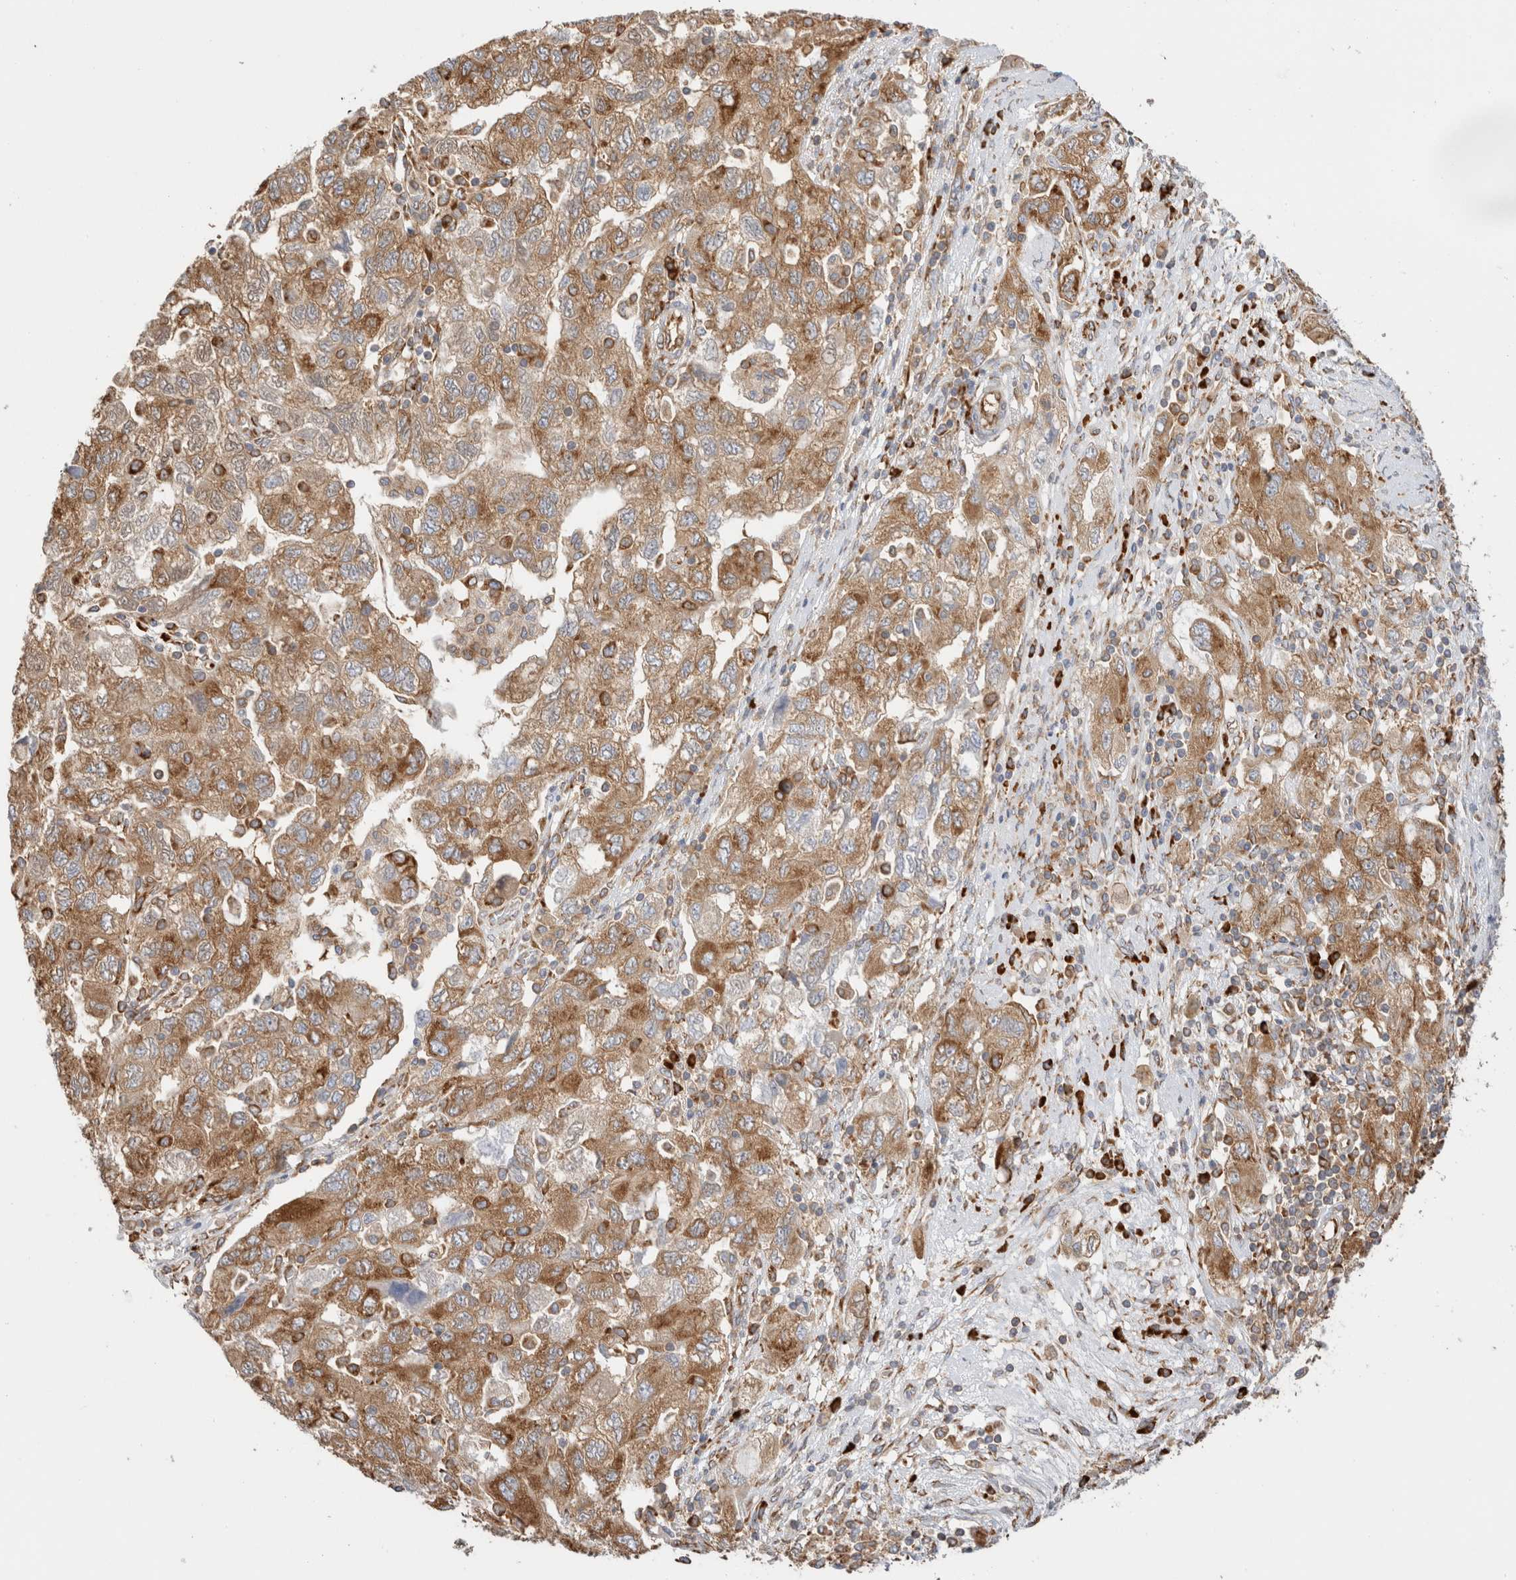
{"staining": {"intensity": "moderate", "quantity": ">75%", "location": "cytoplasmic/membranous"}, "tissue": "ovarian cancer", "cell_type": "Tumor cells", "image_type": "cancer", "snomed": [{"axis": "morphology", "description": "Carcinoma, NOS"}, {"axis": "morphology", "description": "Cystadenocarcinoma, serous, NOS"}, {"axis": "topography", "description": "Ovary"}], "caption": "Human ovarian cancer (serous cystadenocarcinoma) stained with a protein marker shows moderate staining in tumor cells.", "gene": "ZC2HC1A", "patient": {"sex": "female", "age": 69}}